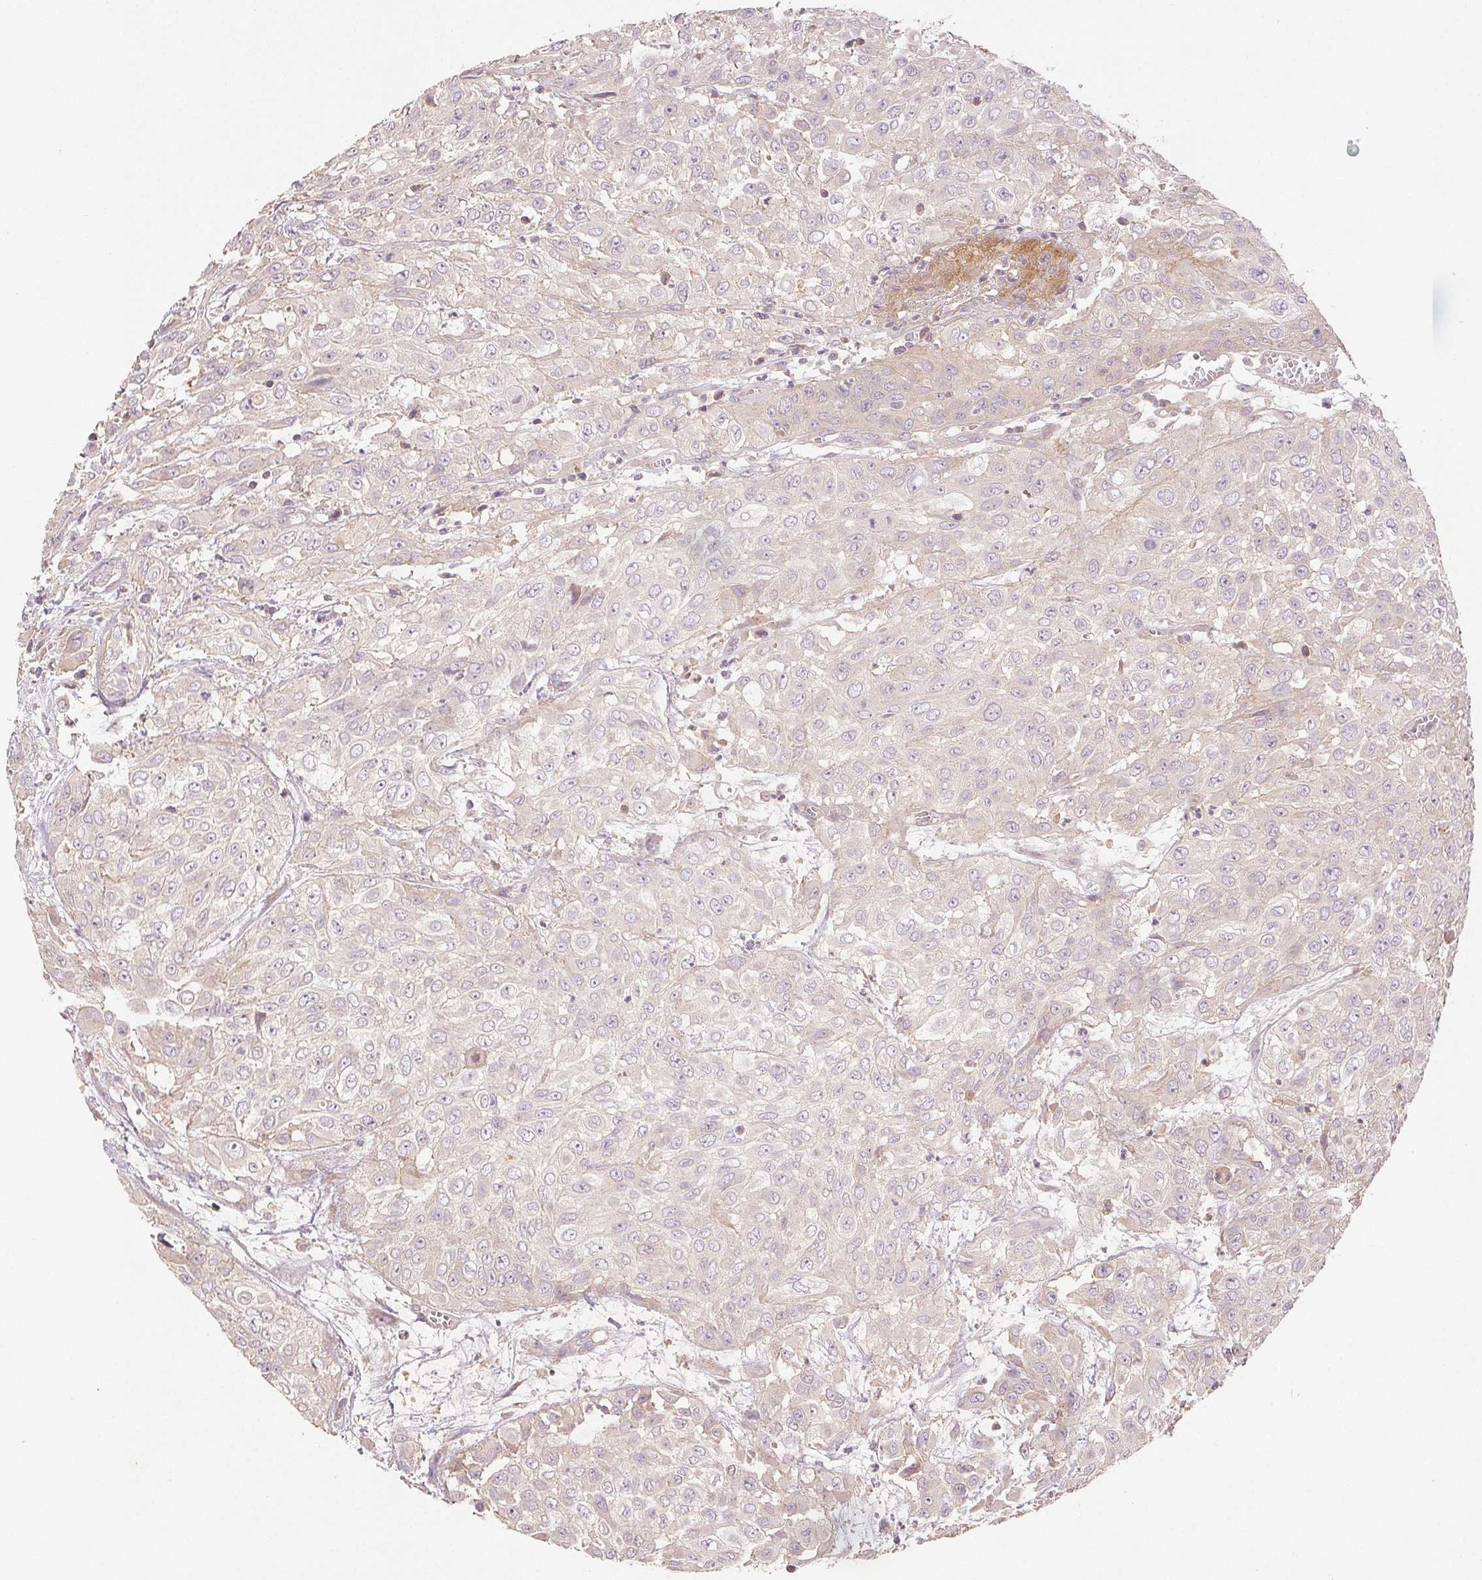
{"staining": {"intensity": "negative", "quantity": "none", "location": "none"}, "tissue": "urothelial cancer", "cell_type": "Tumor cells", "image_type": "cancer", "snomed": [{"axis": "morphology", "description": "Urothelial carcinoma, High grade"}, {"axis": "topography", "description": "Urinary bladder"}], "caption": "A high-resolution photomicrograph shows immunohistochemistry staining of urothelial carcinoma (high-grade), which exhibits no significant expression in tumor cells.", "gene": "YIF1B", "patient": {"sex": "male", "age": 57}}